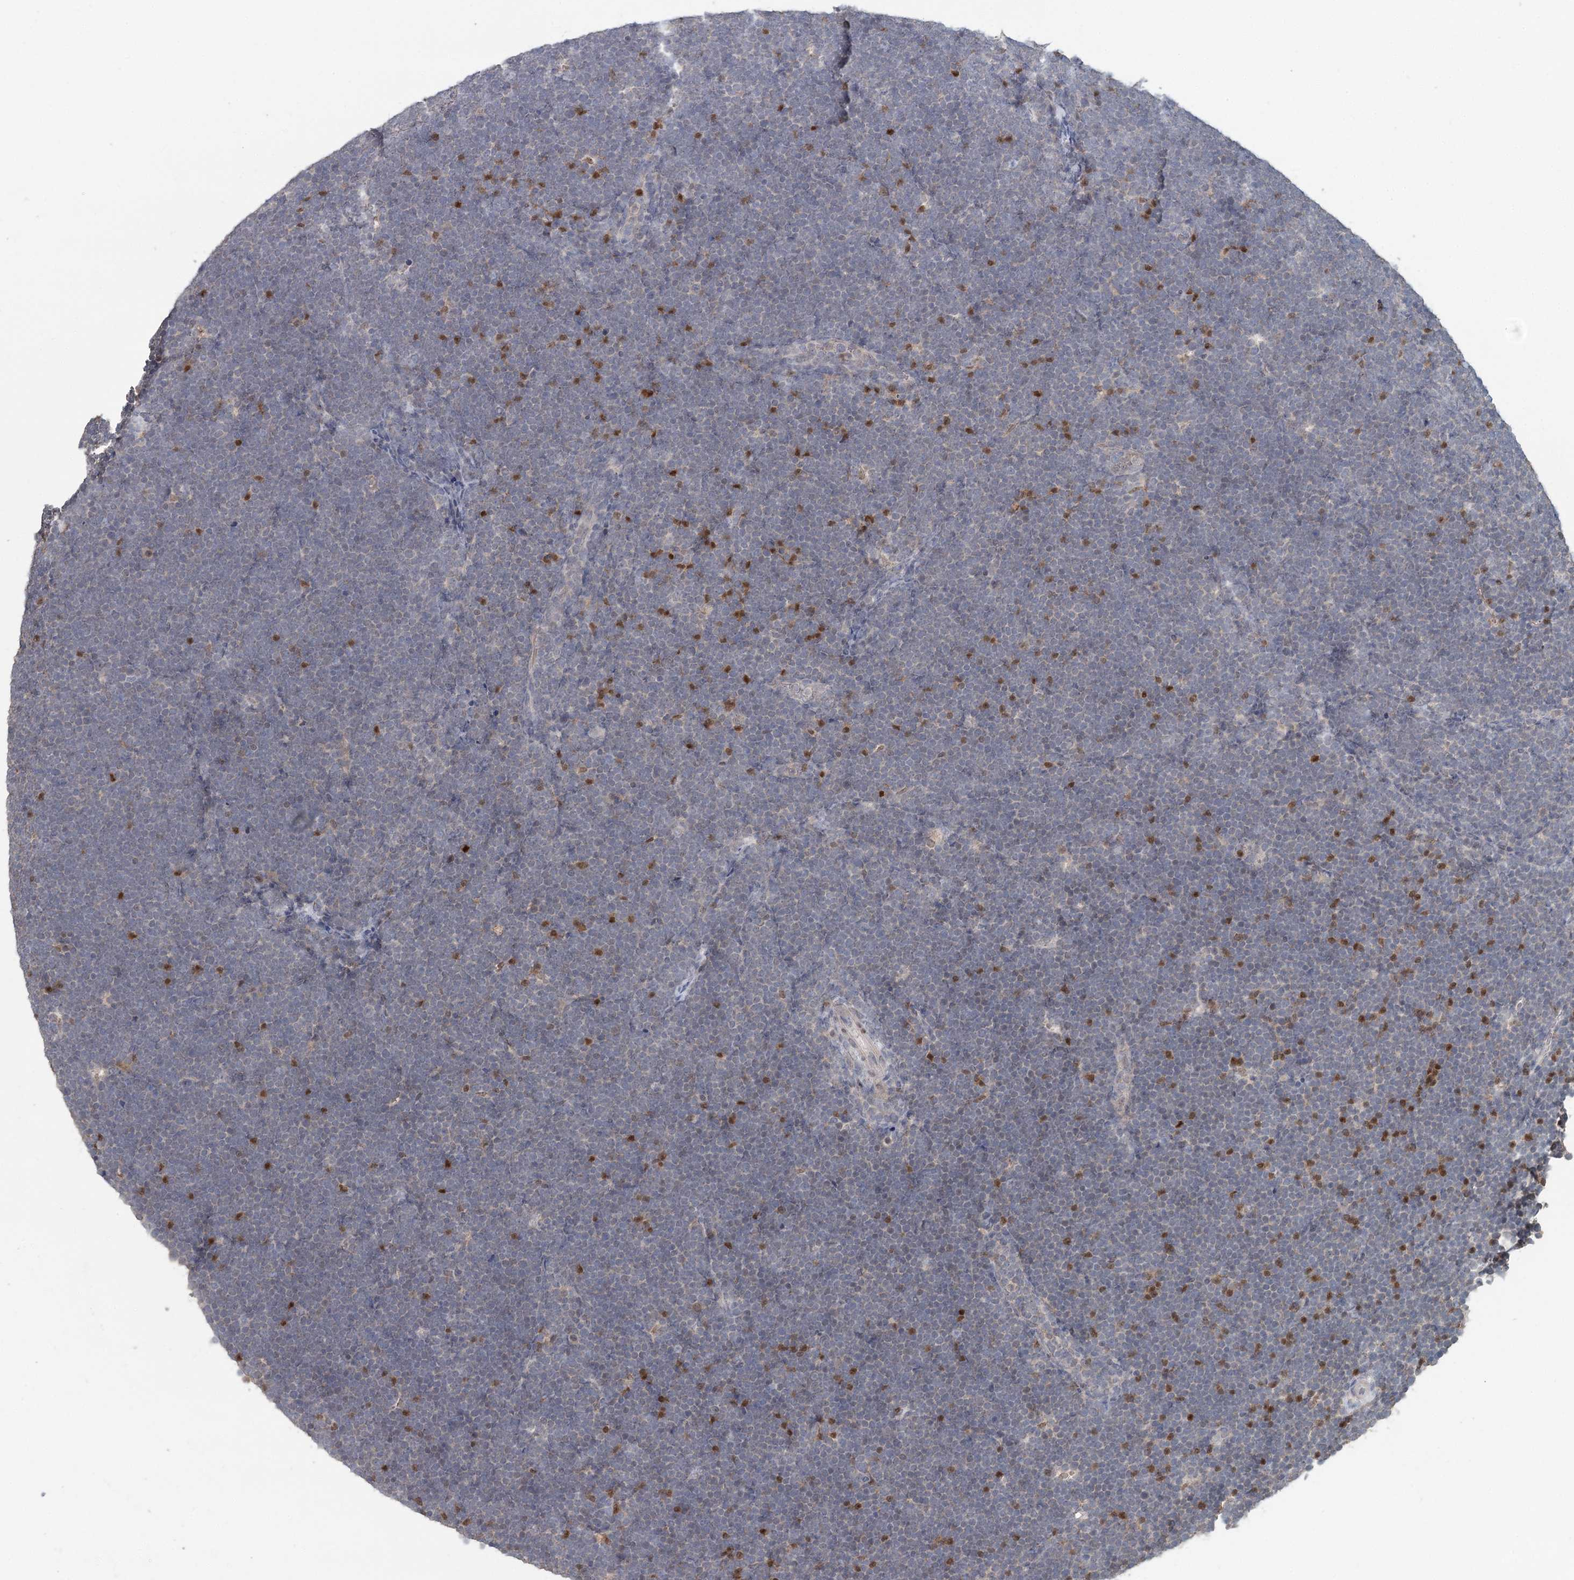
{"staining": {"intensity": "negative", "quantity": "none", "location": "none"}, "tissue": "lymphoma", "cell_type": "Tumor cells", "image_type": "cancer", "snomed": [{"axis": "morphology", "description": "Malignant lymphoma, non-Hodgkin's type, High grade"}, {"axis": "topography", "description": "Lymph node"}], "caption": "This is an IHC histopathology image of high-grade malignant lymphoma, non-Hodgkin's type. There is no positivity in tumor cells.", "gene": "ADK", "patient": {"sex": "male", "age": 13}}